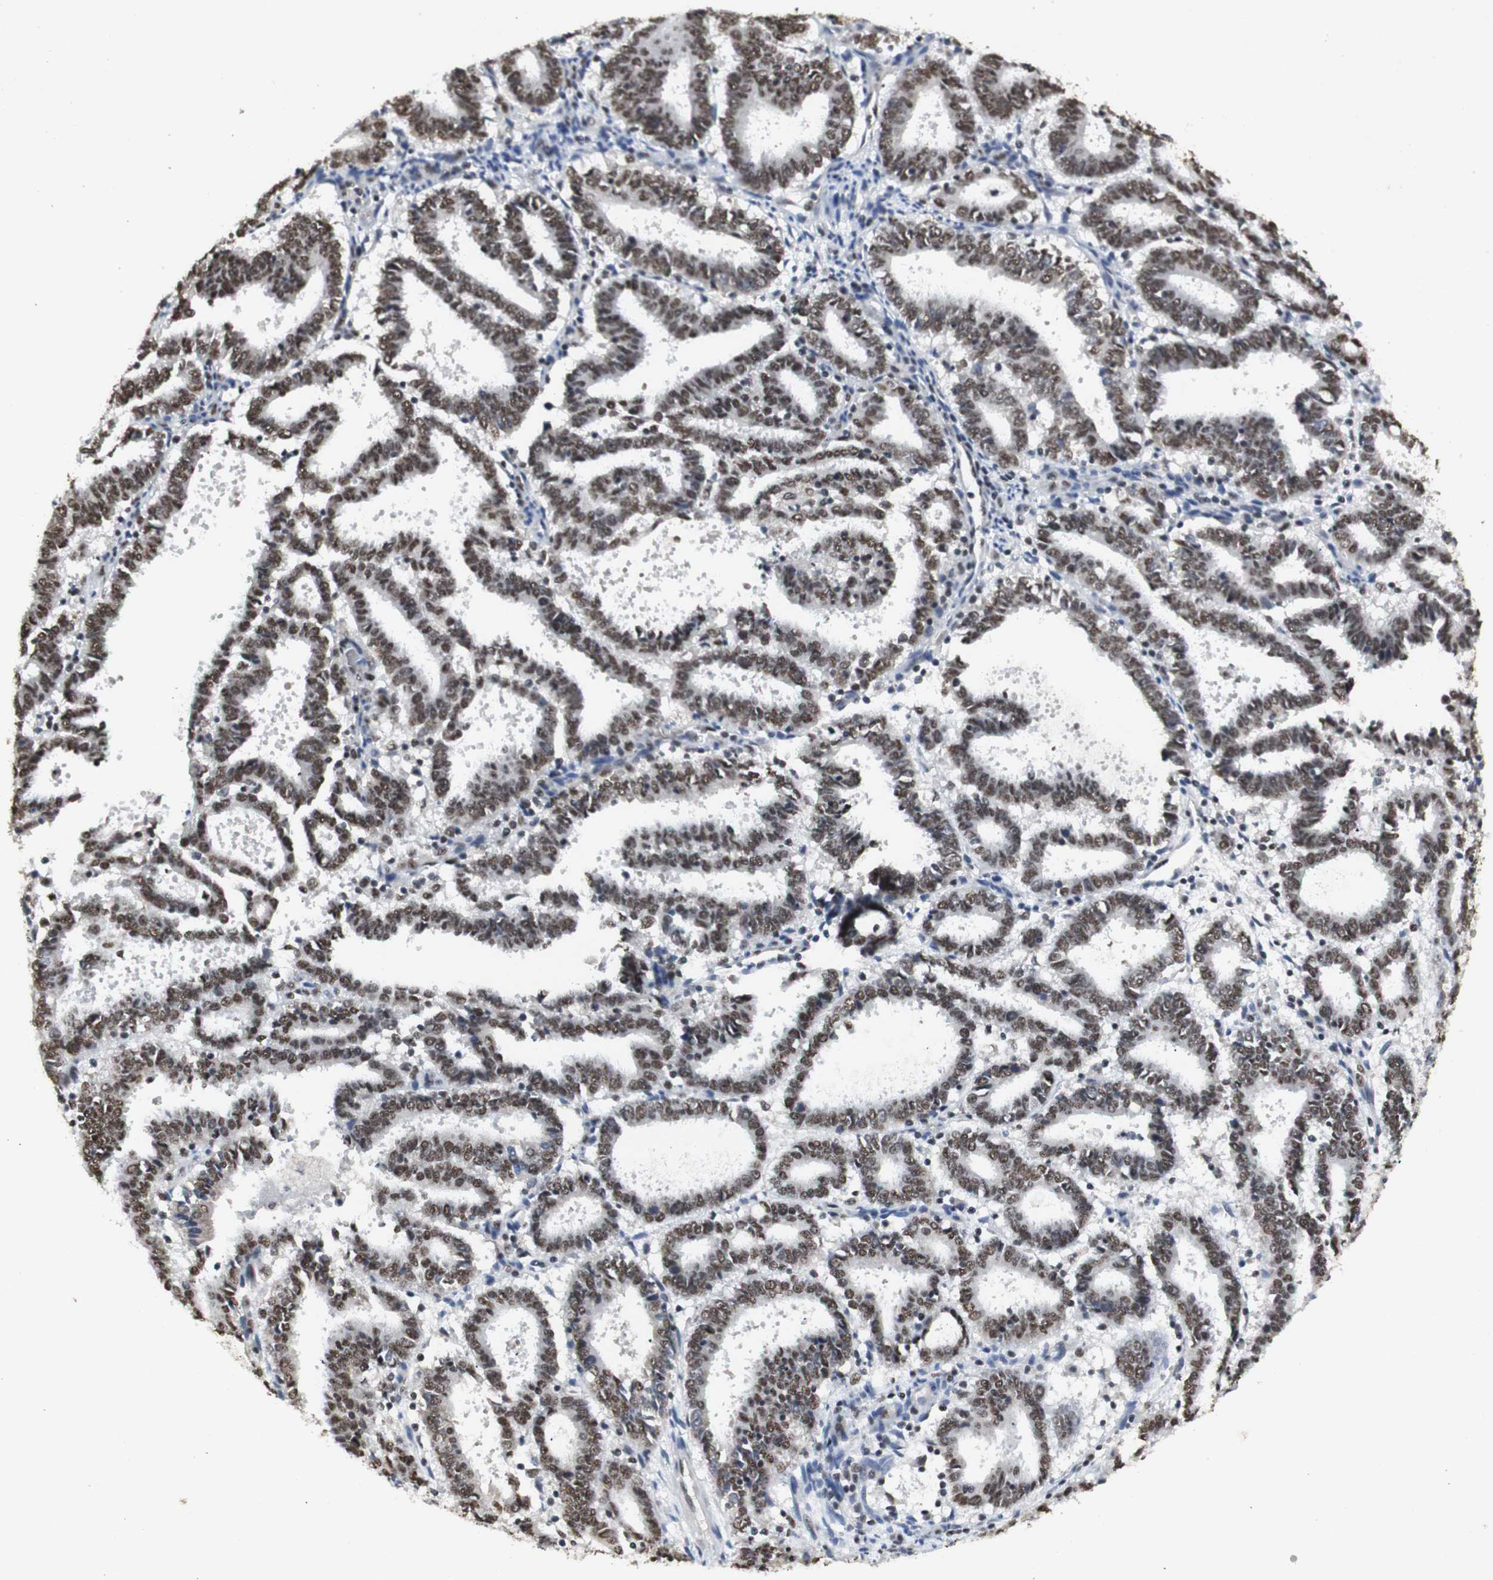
{"staining": {"intensity": "moderate", "quantity": ">75%", "location": "nuclear"}, "tissue": "endometrial cancer", "cell_type": "Tumor cells", "image_type": "cancer", "snomed": [{"axis": "morphology", "description": "Adenocarcinoma, NOS"}, {"axis": "topography", "description": "Uterus"}], "caption": "An IHC micrograph of tumor tissue is shown. Protein staining in brown highlights moderate nuclear positivity in endometrial cancer within tumor cells.", "gene": "SNRPB", "patient": {"sex": "female", "age": 83}}